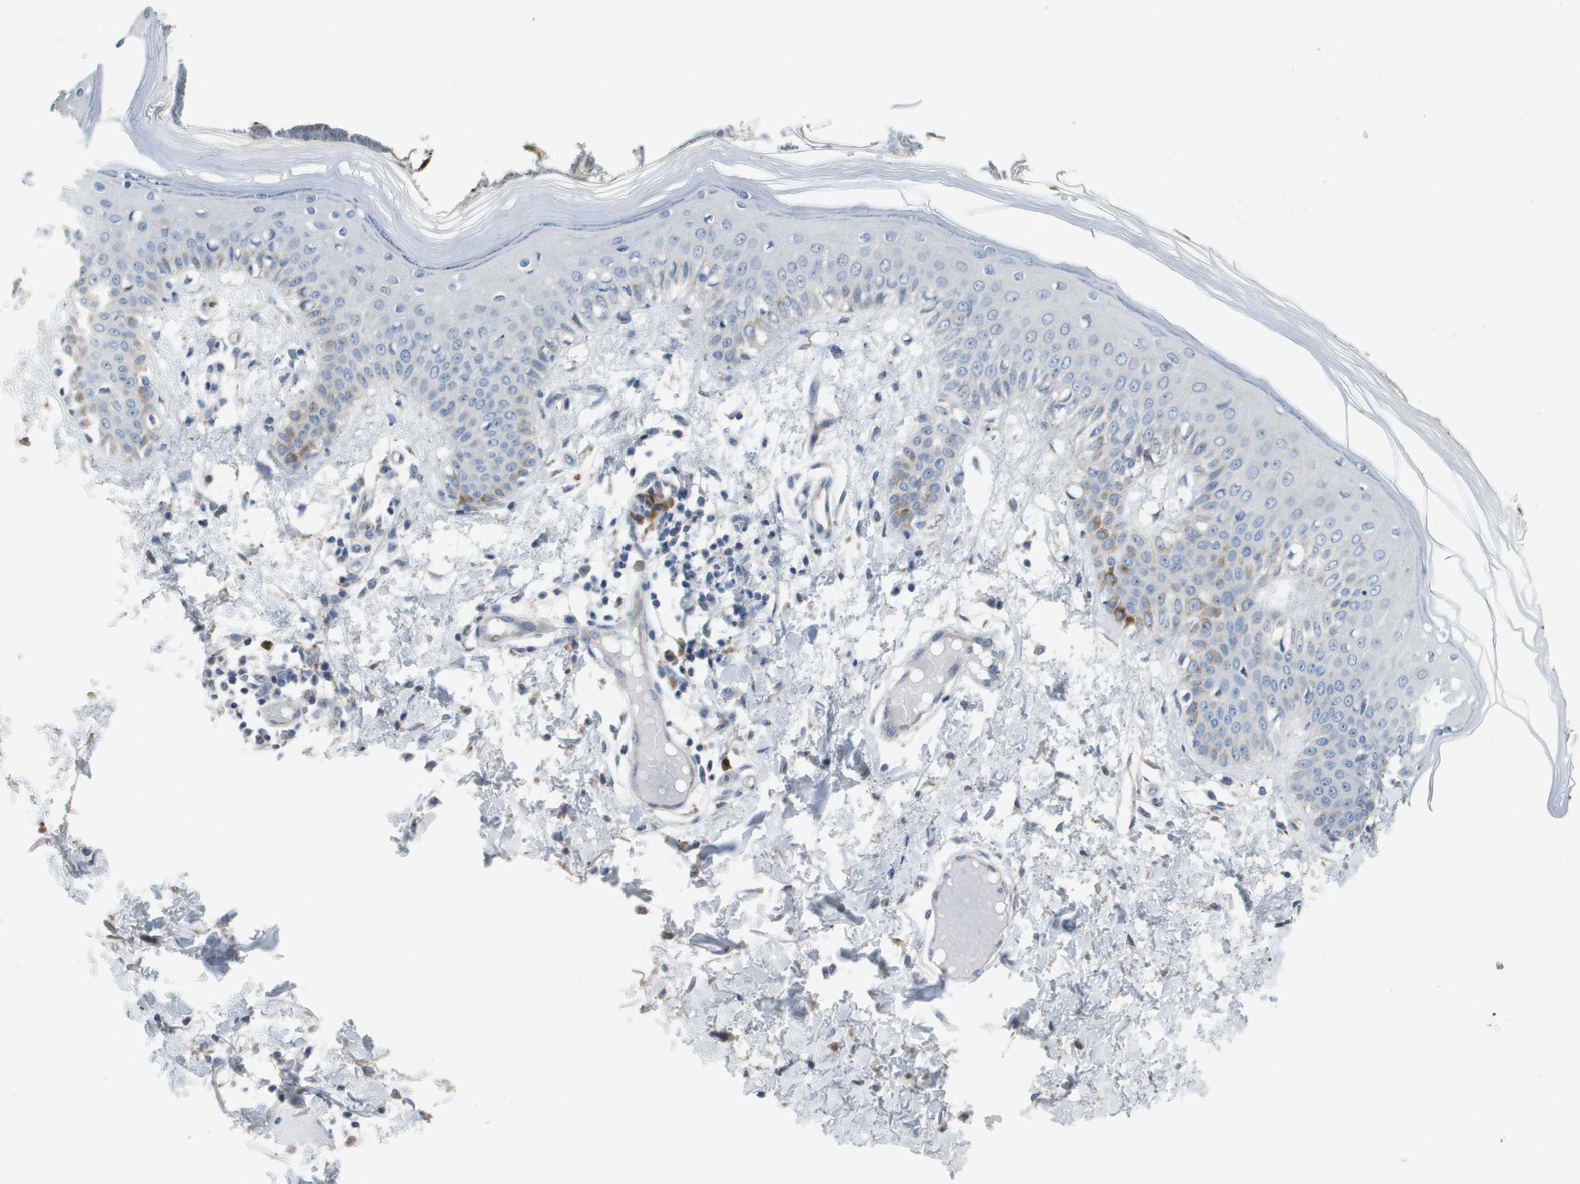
{"staining": {"intensity": "negative", "quantity": "none", "location": "none"}, "tissue": "skin", "cell_type": "Fibroblasts", "image_type": "normal", "snomed": [{"axis": "morphology", "description": "Normal tissue, NOS"}, {"axis": "topography", "description": "Skin"}], "caption": "Micrograph shows no protein staining in fibroblasts of unremarkable skin. (DAB (3,3'-diaminobenzidine) IHC with hematoxylin counter stain).", "gene": "CASP10", "patient": {"sex": "male", "age": 53}}